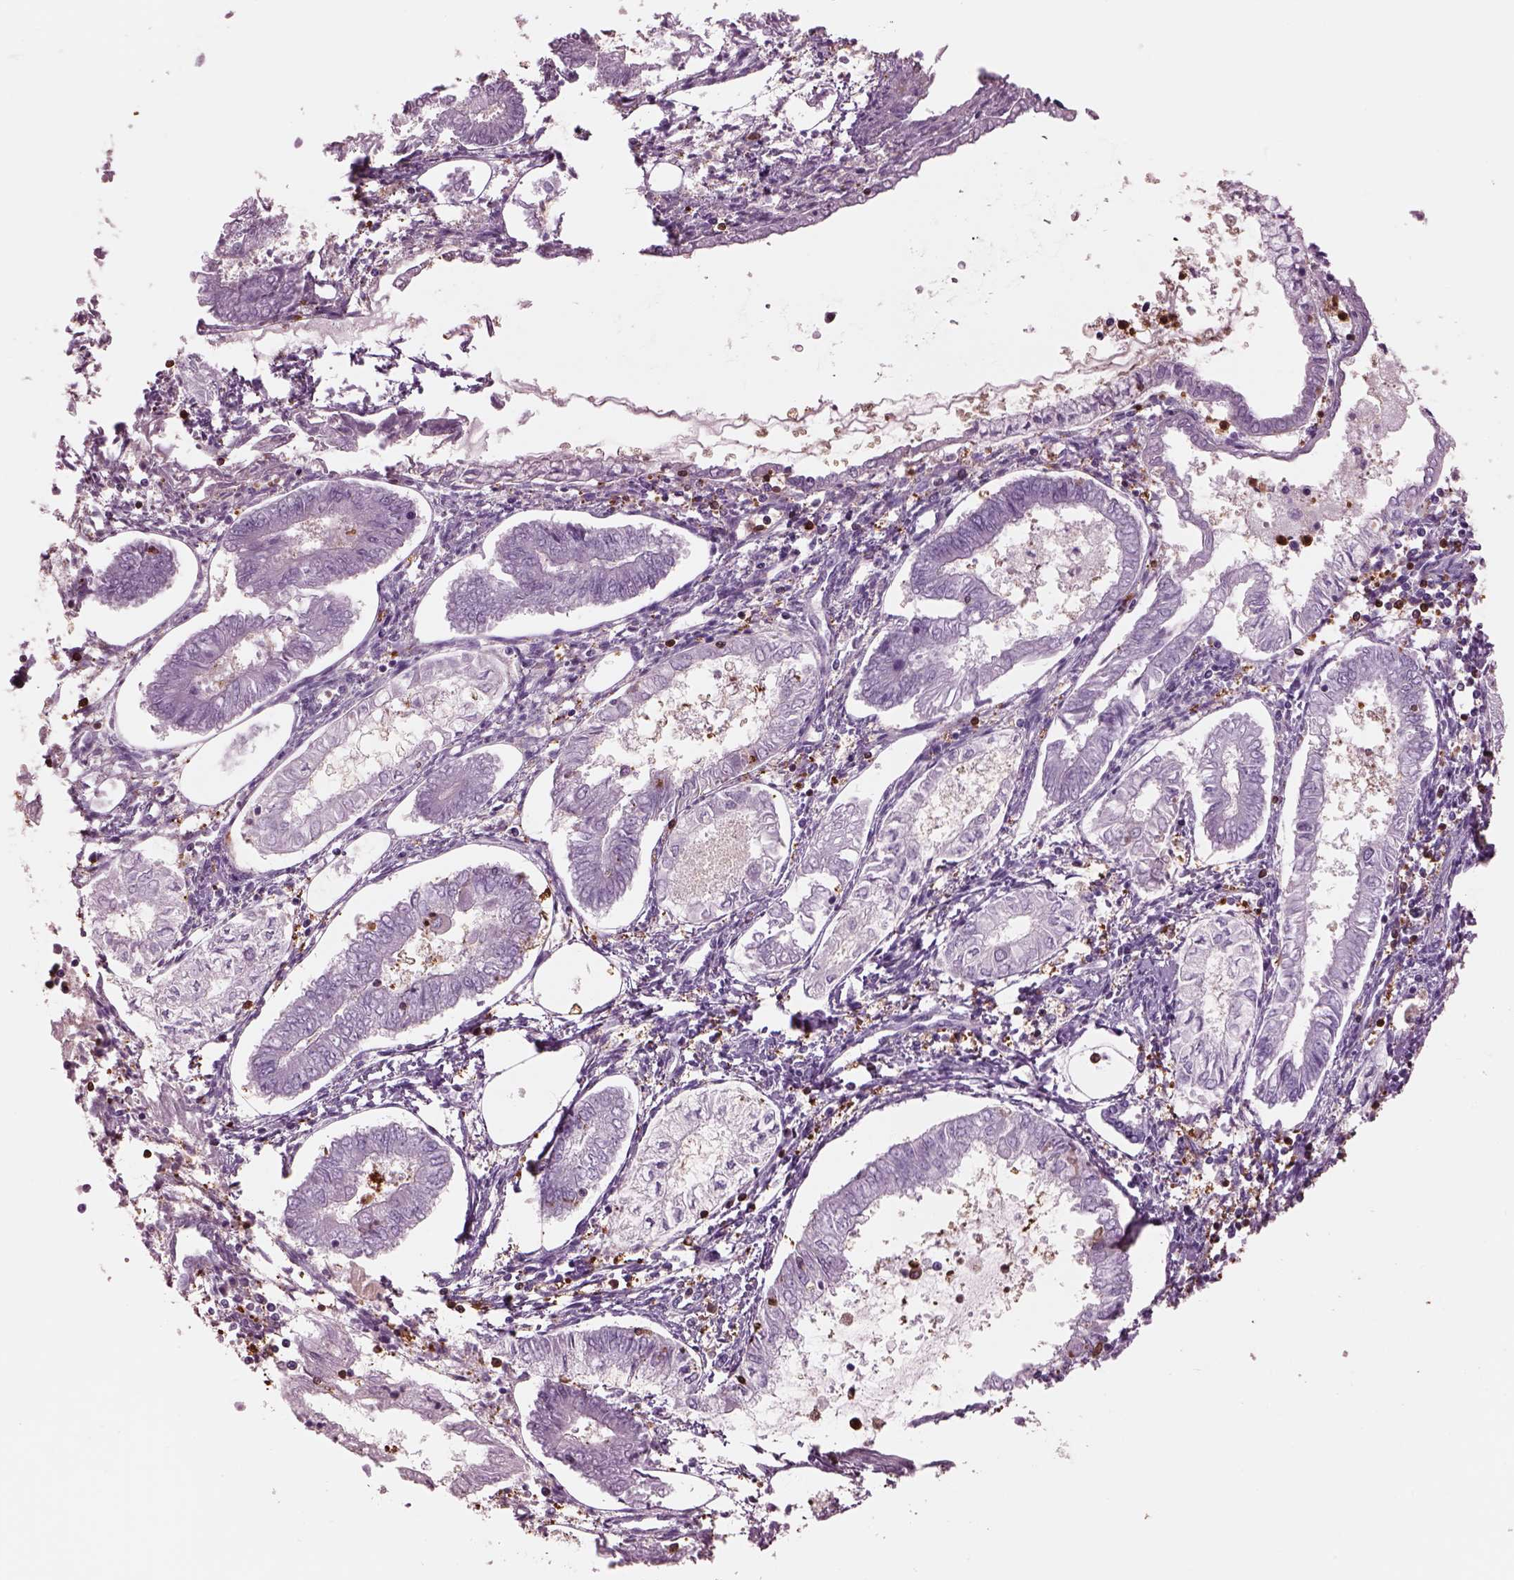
{"staining": {"intensity": "negative", "quantity": "none", "location": "none"}, "tissue": "endometrial cancer", "cell_type": "Tumor cells", "image_type": "cancer", "snomed": [{"axis": "morphology", "description": "Adenocarcinoma, NOS"}, {"axis": "topography", "description": "Endometrium"}], "caption": "Endometrial cancer (adenocarcinoma) was stained to show a protein in brown. There is no significant staining in tumor cells.", "gene": "IL31RA", "patient": {"sex": "female", "age": 68}}